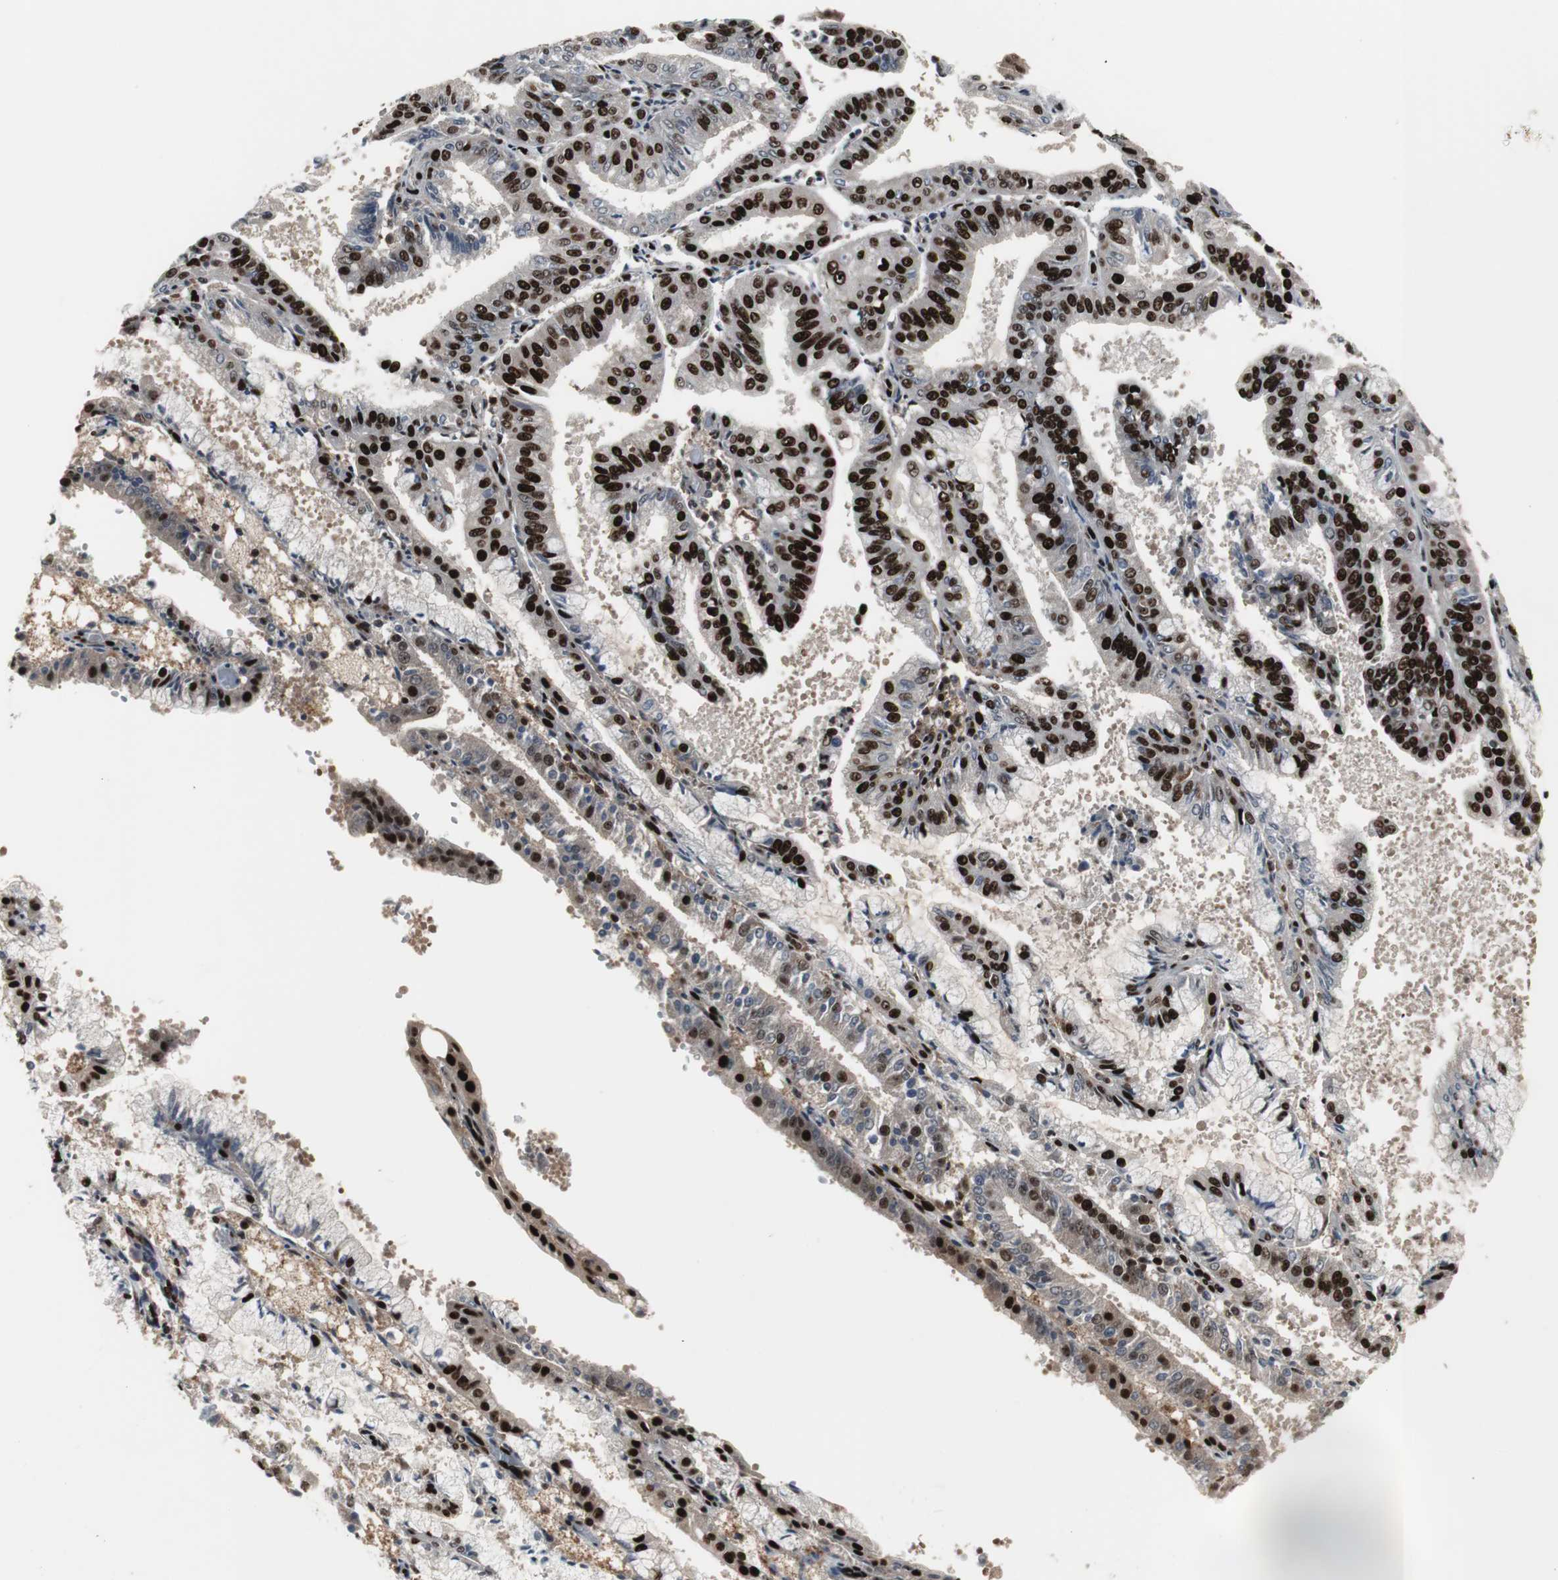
{"staining": {"intensity": "strong", "quantity": ">75%", "location": "nuclear"}, "tissue": "endometrial cancer", "cell_type": "Tumor cells", "image_type": "cancer", "snomed": [{"axis": "morphology", "description": "Adenocarcinoma, NOS"}, {"axis": "topography", "description": "Endometrium"}], "caption": "DAB immunohistochemical staining of human endometrial adenocarcinoma reveals strong nuclear protein staining in about >75% of tumor cells.", "gene": "GRK2", "patient": {"sex": "female", "age": 63}}